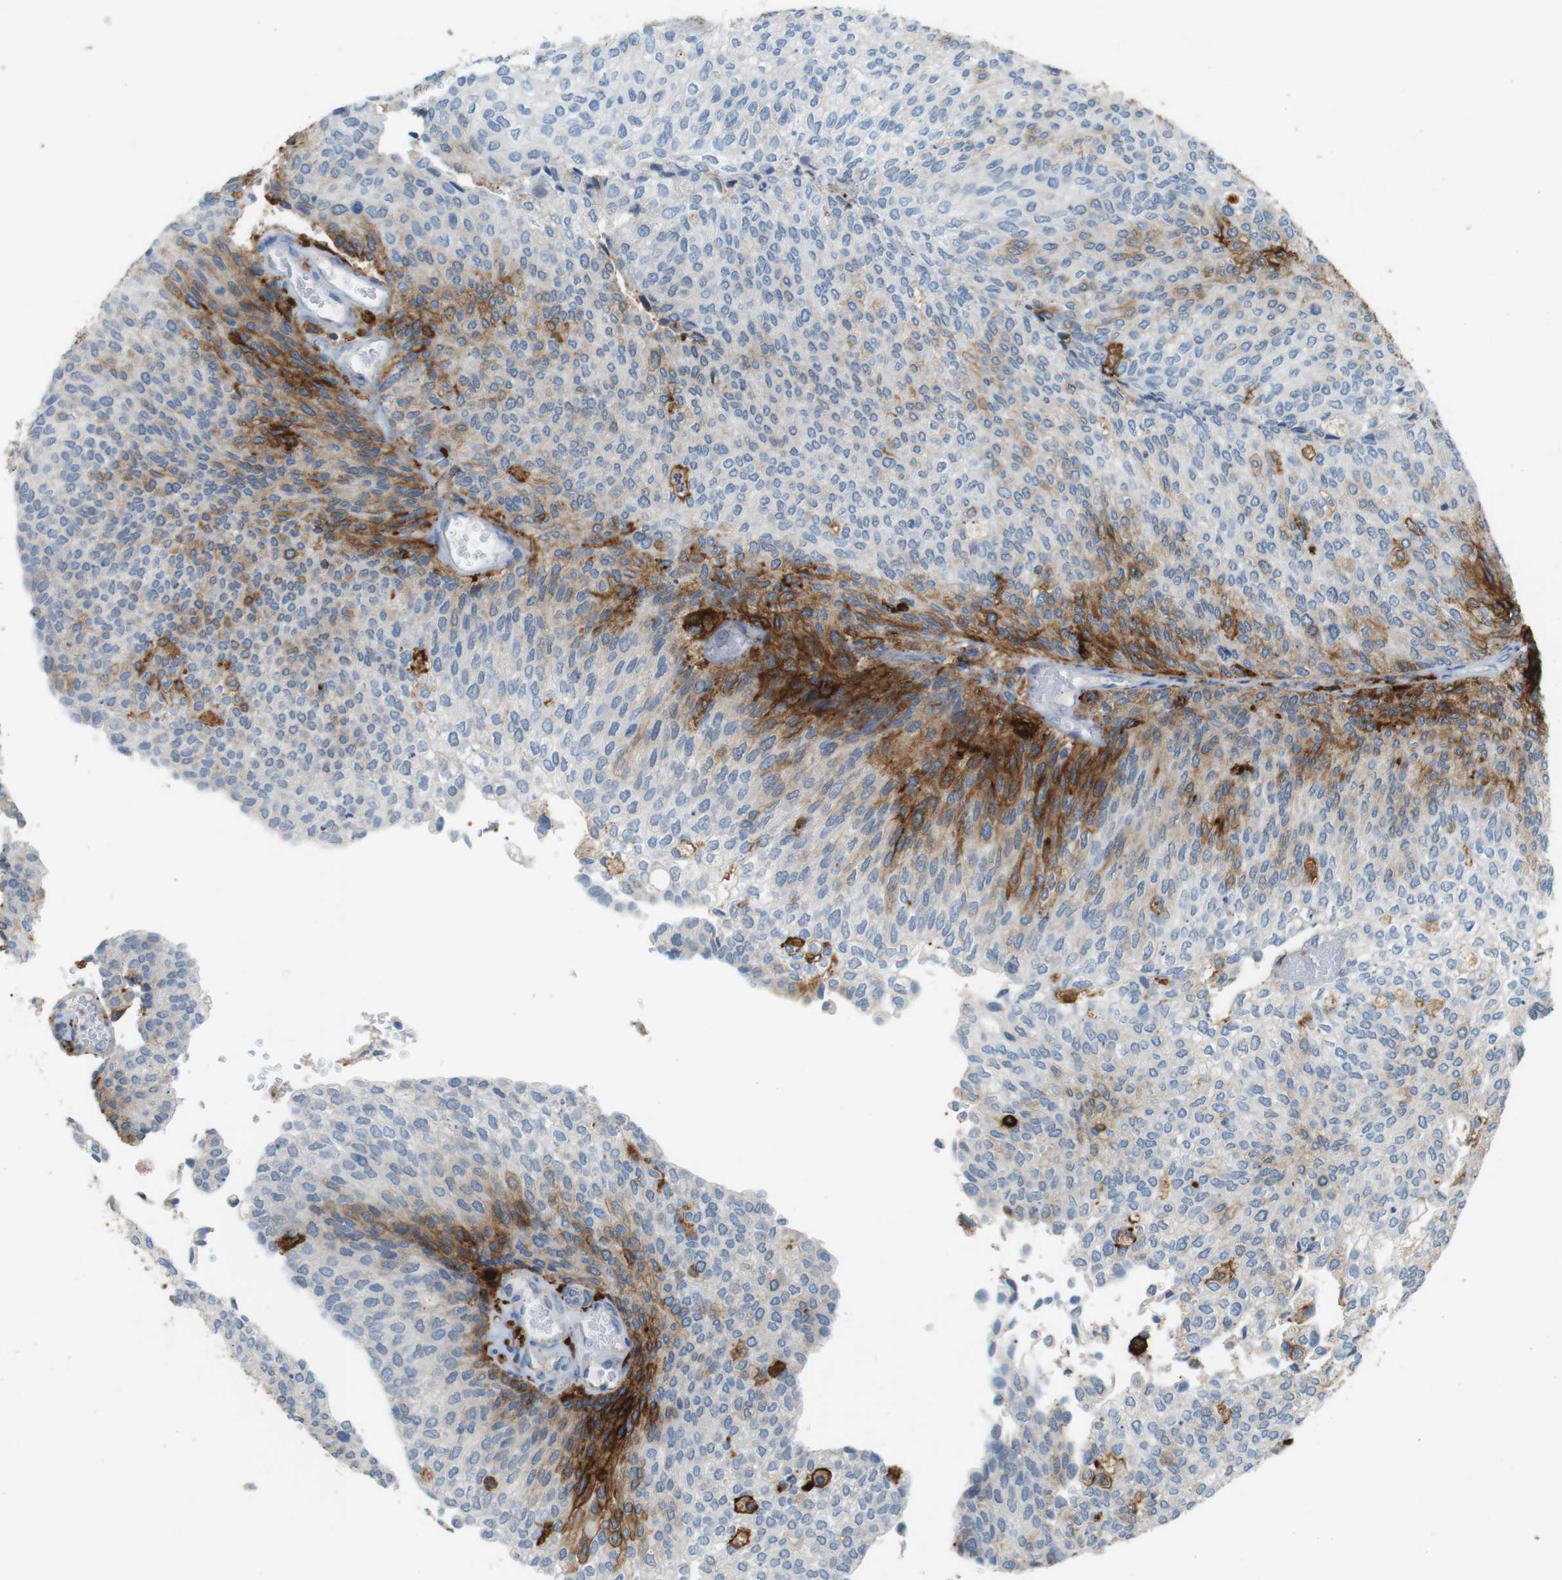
{"staining": {"intensity": "strong", "quantity": "<25%", "location": "cytoplasmic/membranous"}, "tissue": "urothelial cancer", "cell_type": "Tumor cells", "image_type": "cancer", "snomed": [{"axis": "morphology", "description": "Urothelial carcinoma, Low grade"}, {"axis": "topography", "description": "Urinary bladder"}], "caption": "Immunohistochemistry of low-grade urothelial carcinoma displays medium levels of strong cytoplasmic/membranous positivity in approximately <25% of tumor cells.", "gene": "HLA-DRA", "patient": {"sex": "female", "age": 79}}